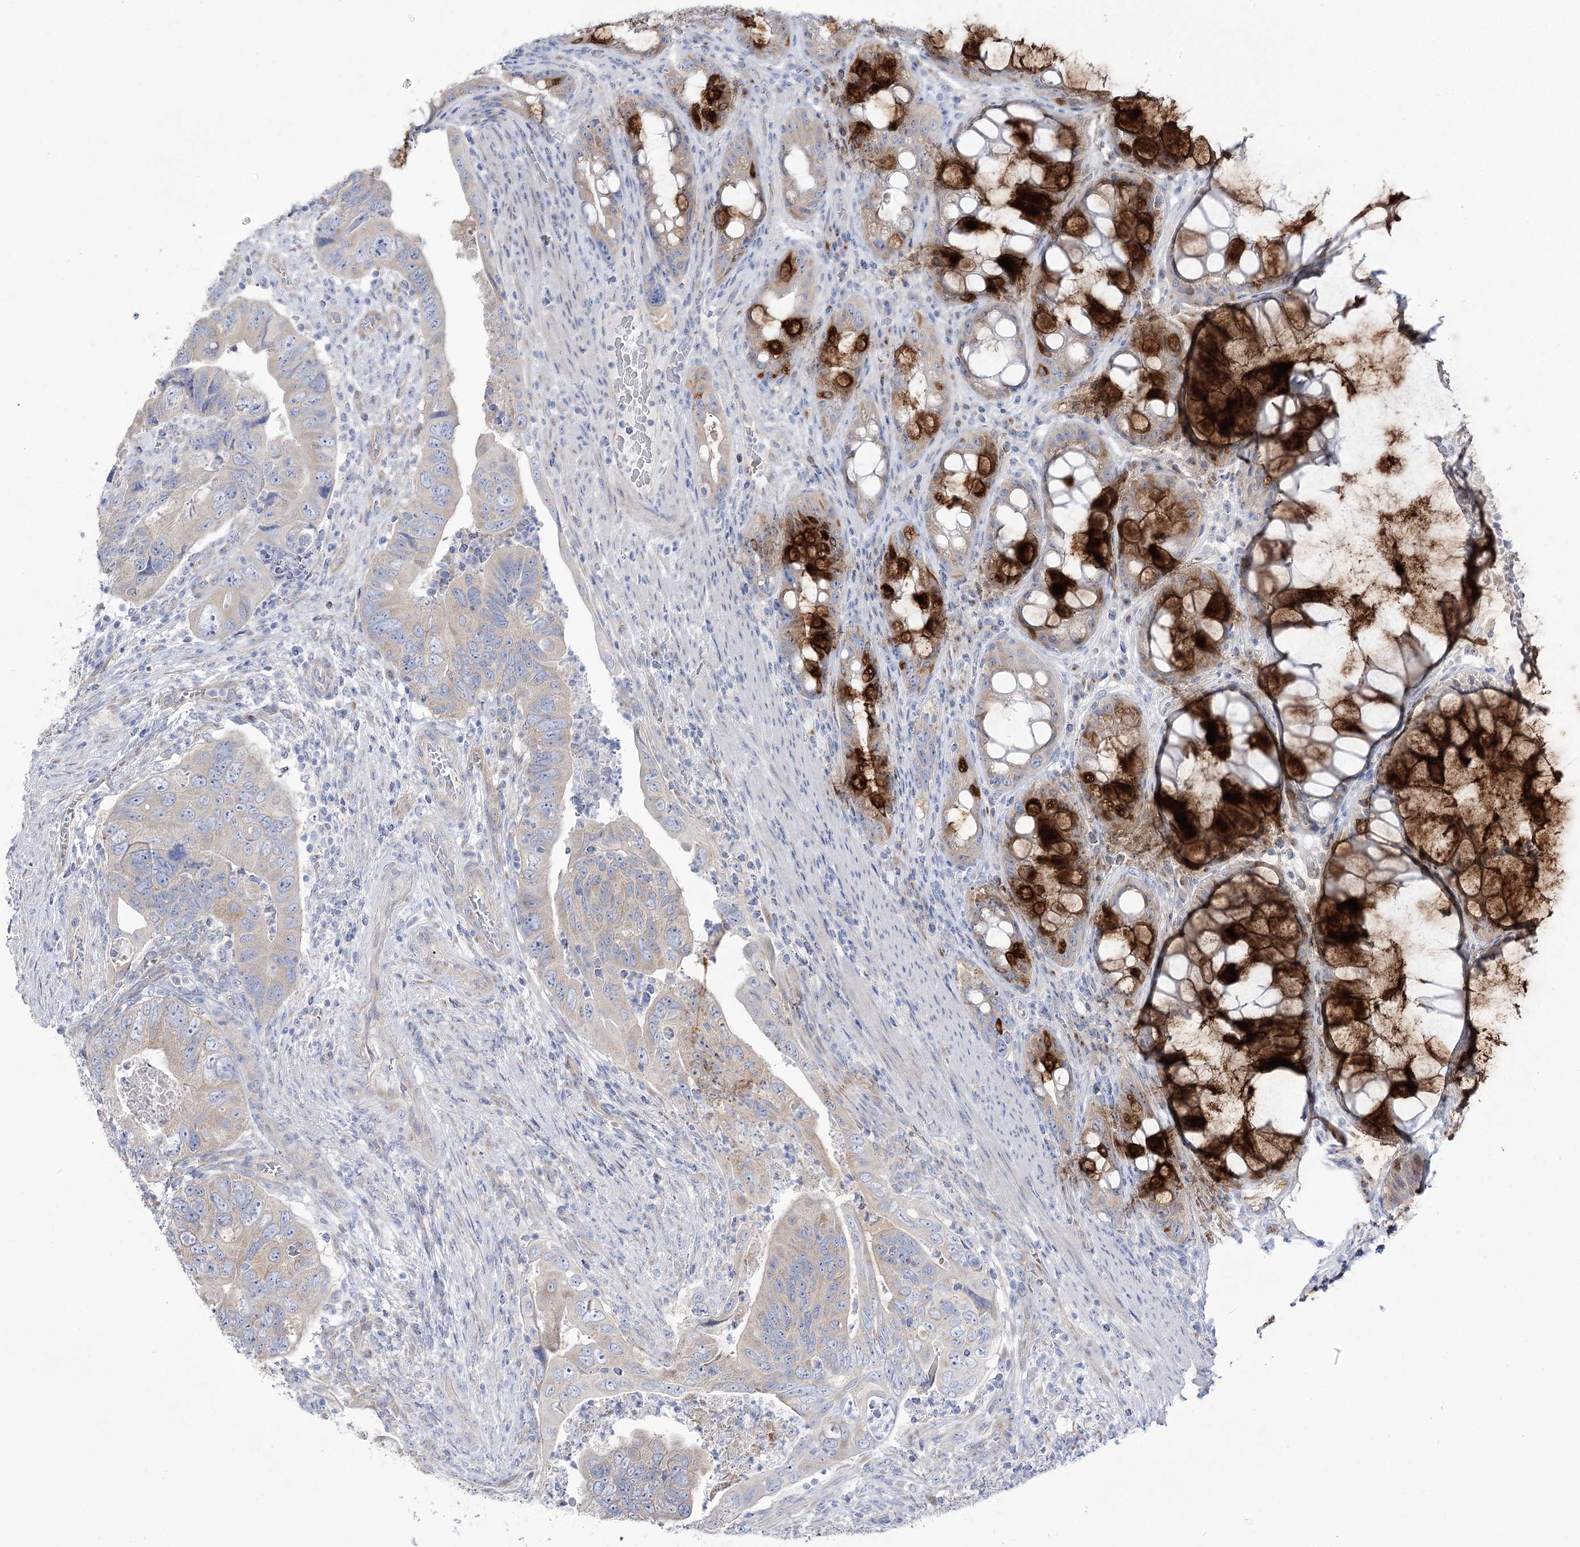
{"staining": {"intensity": "negative", "quantity": "none", "location": "none"}, "tissue": "colorectal cancer", "cell_type": "Tumor cells", "image_type": "cancer", "snomed": [{"axis": "morphology", "description": "Adenocarcinoma, NOS"}, {"axis": "topography", "description": "Rectum"}], "caption": "Protein analysis of colorectal adenocarcinoma shows no significant positivity in tumor cells. (DAB immunohistochemistry (IHC) visualized using brightfield microscopy, high magnification).", "gene": "SUOX", "patient": {"sex": "male", "age": 63}}